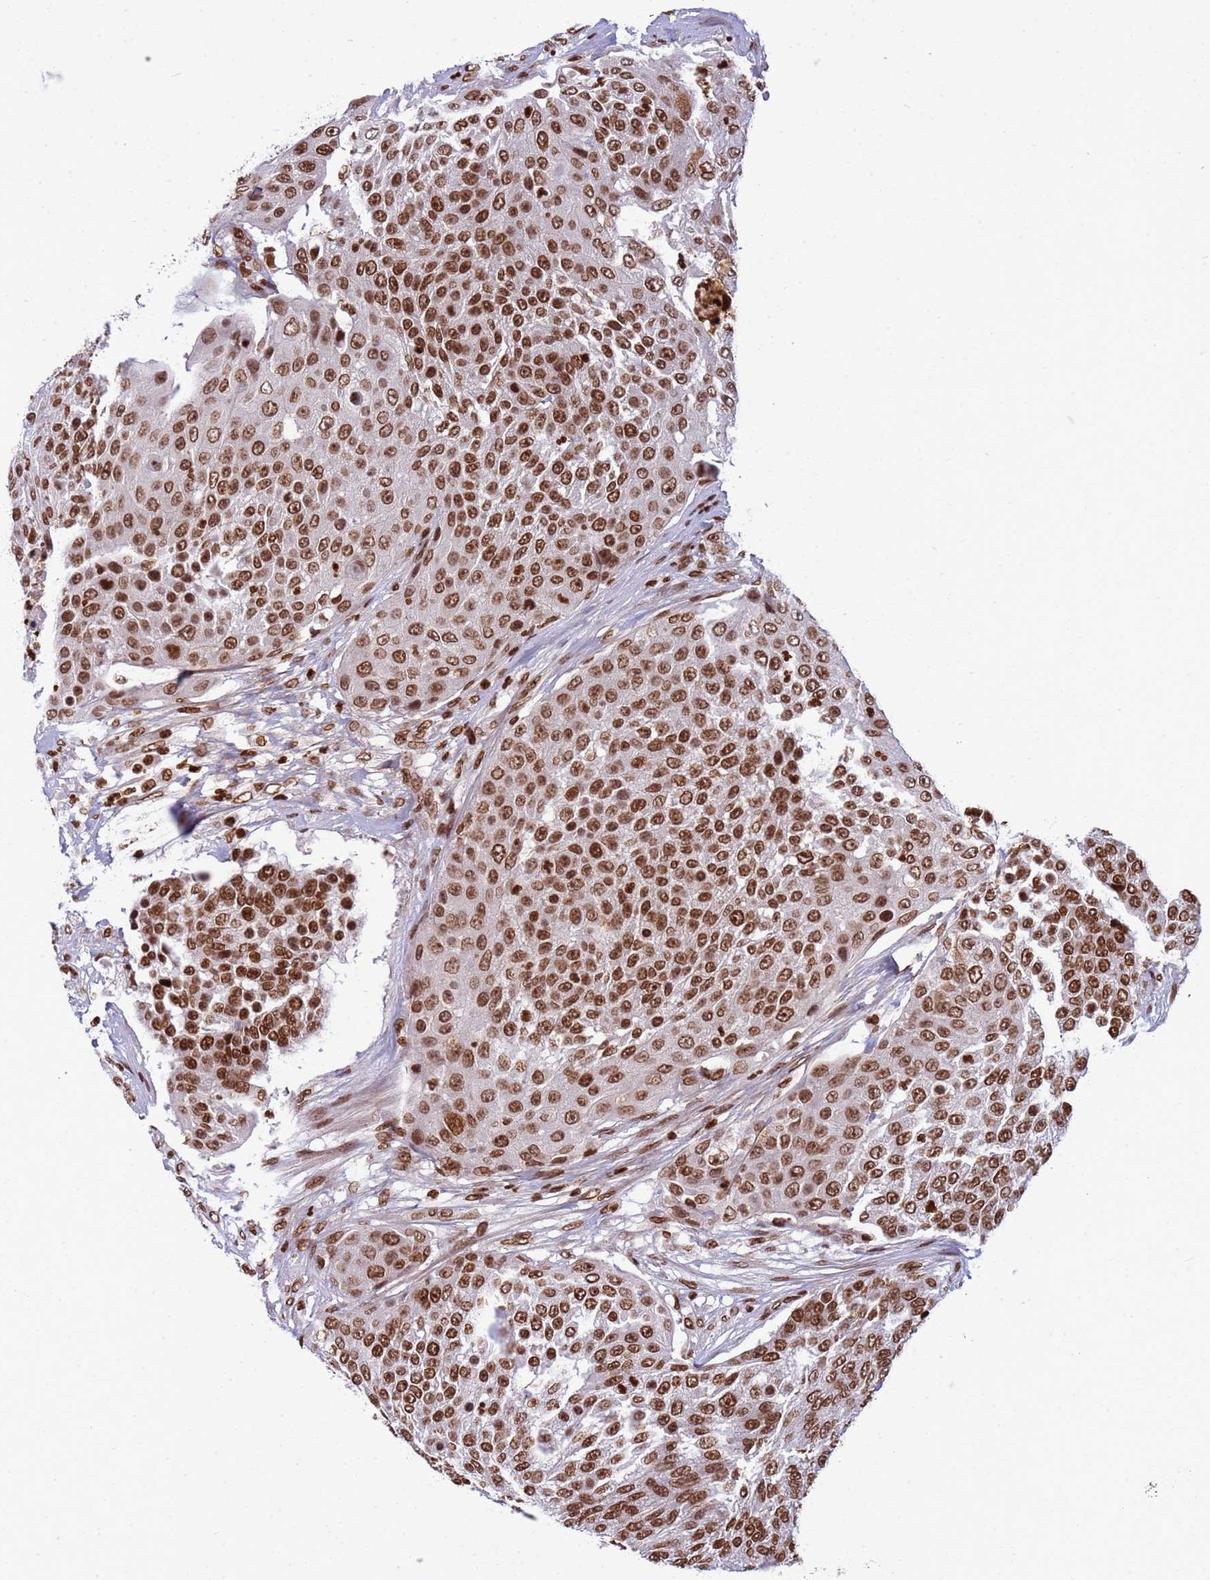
{"staining": {"intensity": "strong", "quantity": ">75%", "location": "nuclear"}, "tissue": "urothelial cancer", "cell_type": "Tumor cells", "image_type": "cancer", "snomed": [{"axis": "morphology", "description": "Urothelial carcinoma, High grade"}, {"axis": "topography", "description": "Urinary bladder"}], "caption": "The histopathology image reveals staining of urothelial cancer, revealing strong nuclear protein expression (brown color) within tumor cells. Nuclei are stained in blue.", "gene": "H3-3B", "patient": {"sex": "female", "age": 63}}